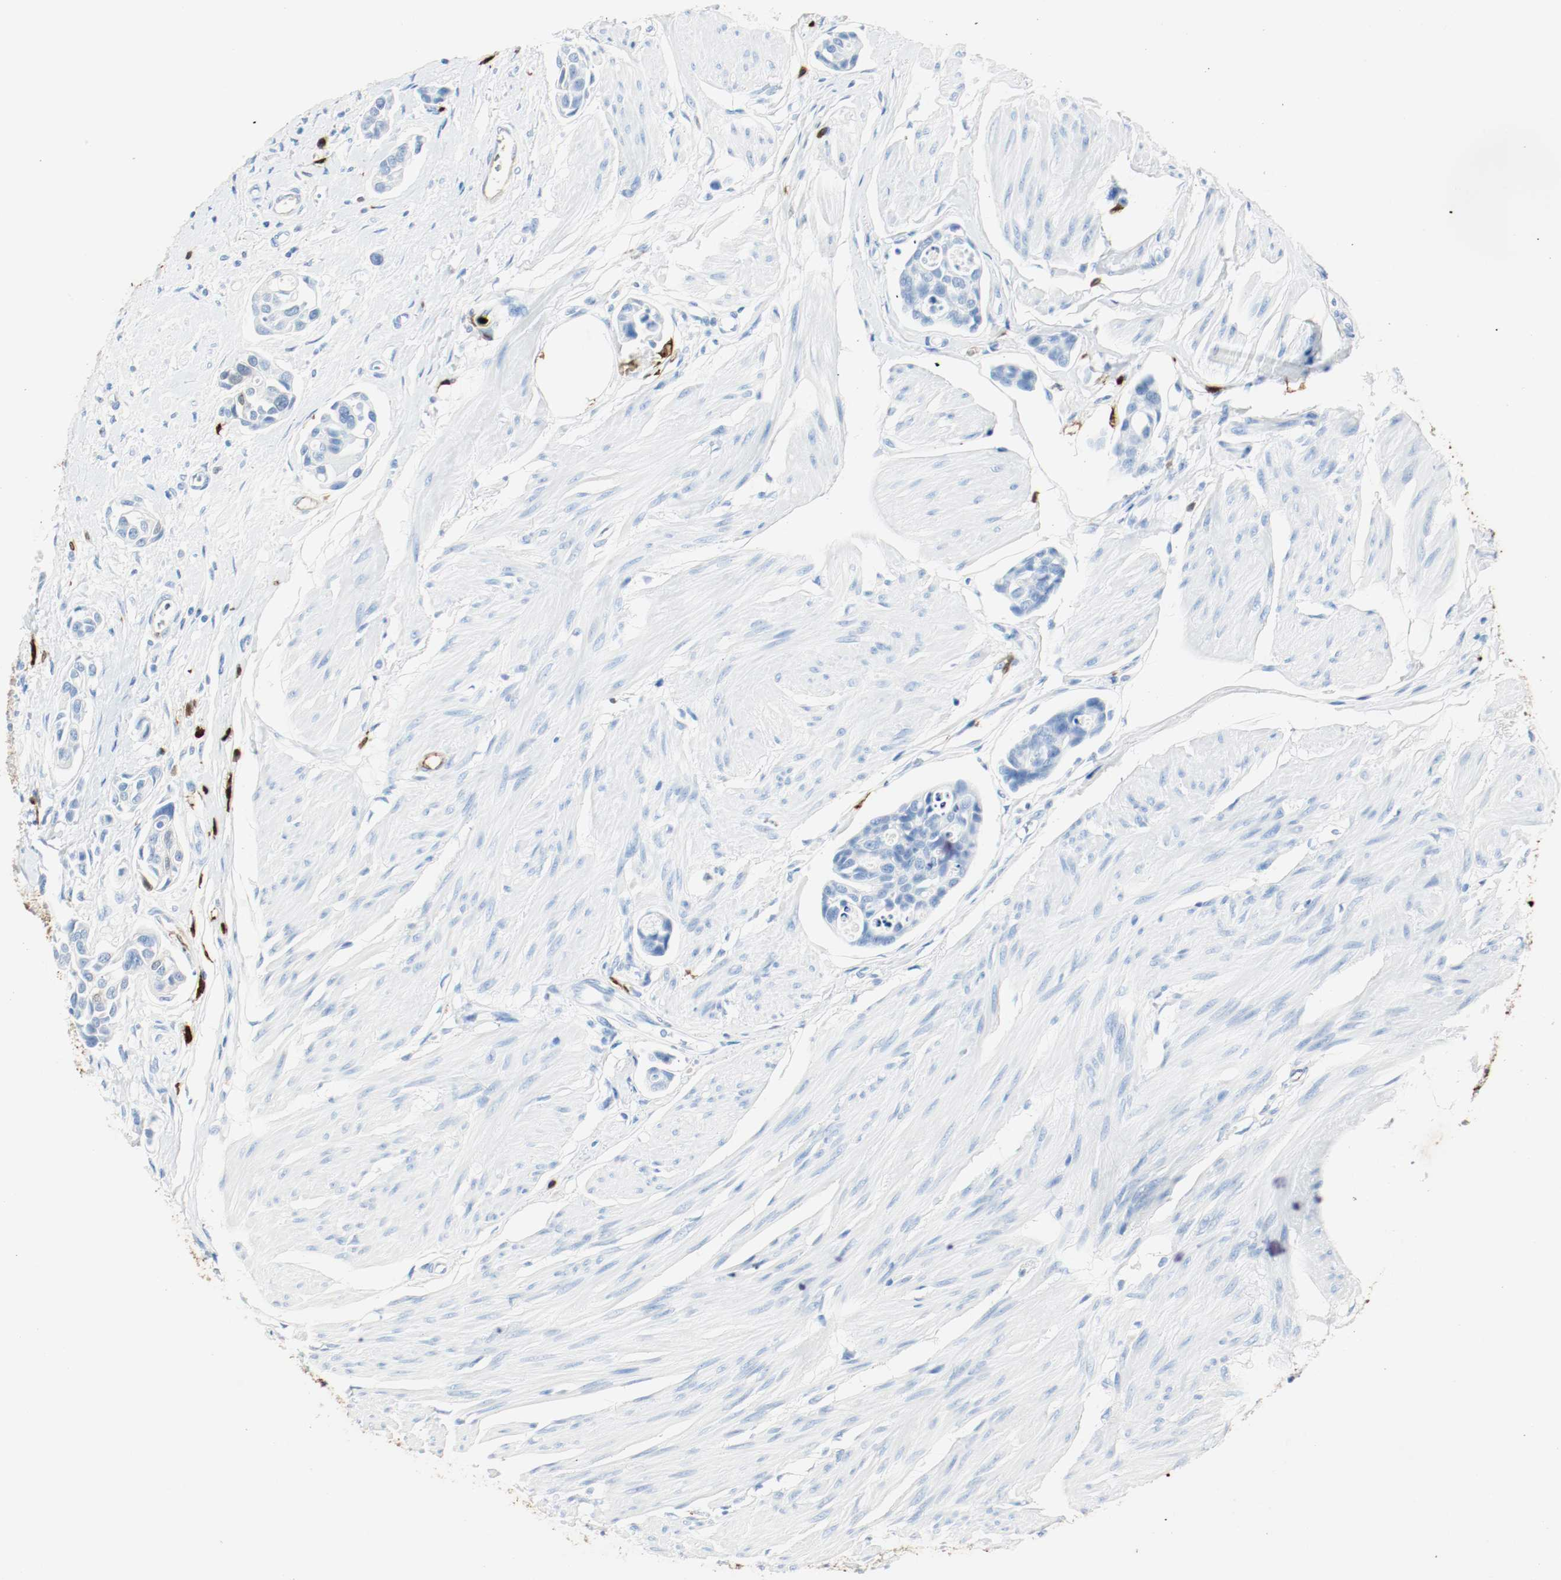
{"staining": {"intensity": "negative", "quantity": "none", "location": "none"}, "tissue": "urothelial cancer", "cell_type": "Tumor cells", "image_type": "cancer", "snomed": [{"axis": "morphology", "description": "Urothelial carcinoma, High grade"}, {"axis": "topography", "description": "Urinary bladder"}], "caption": "This is an immunohistochemistry photomicrograph of urothelial cancer. There is no expression in tumor cells.", "gene": "S100A9", "patient": {"sex": "male", "age": 78}}